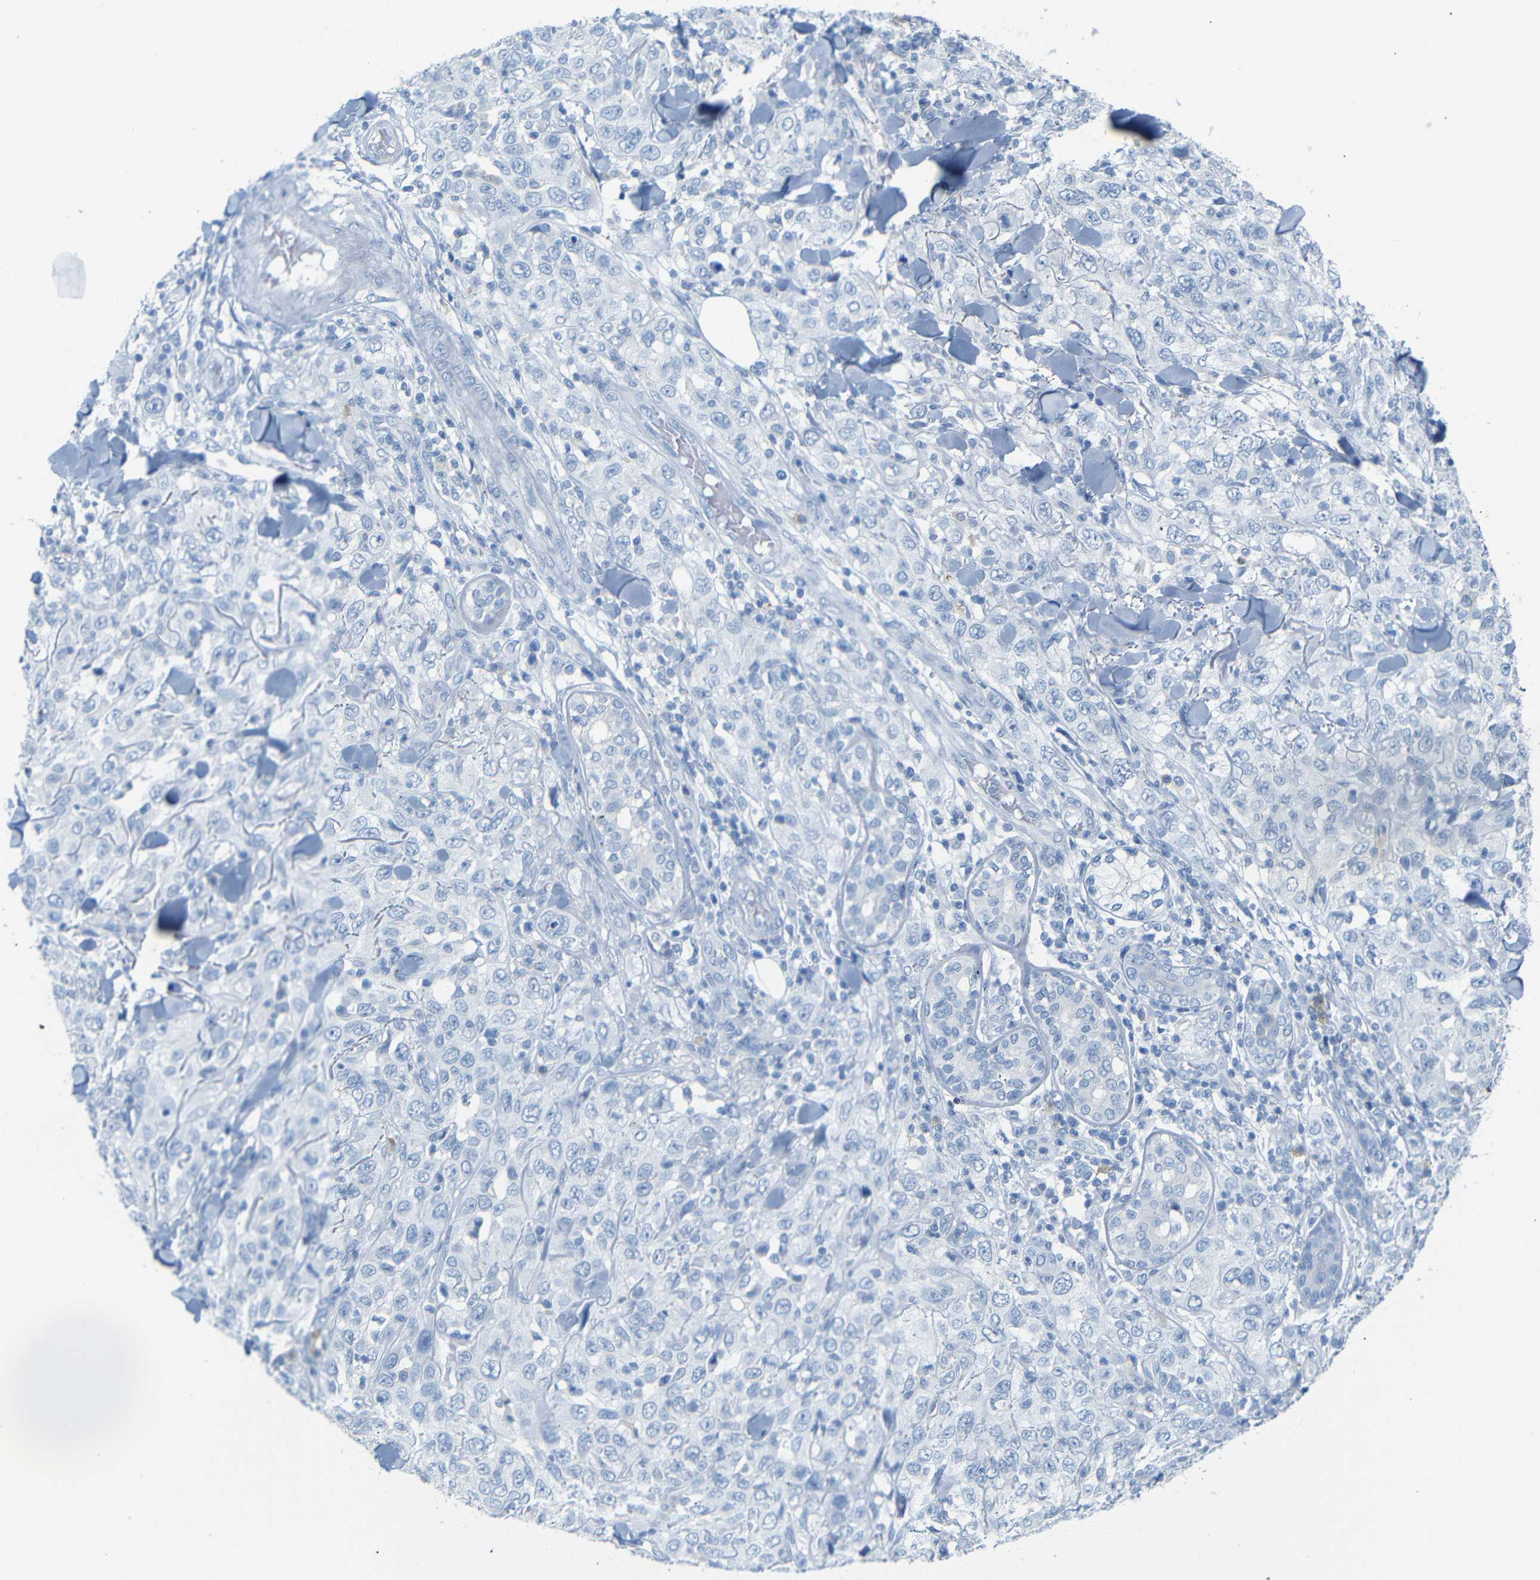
{"staining": {"intensity": "negative", "quantity": "none", "location": "none"}, "tissue": "skin cancer", "cell_type": "Tumor cells", "image_type": "cancer", "snomed": [{"axis": "morphology", "description": "Squamous cell carcinoma, NOS"}, {"axis": "topography", "description": "Skin"}], "caption": "Tumor cells show no significant expression in skin cancer. (Stains: DAB immunohistochemistry (IHC) with hematoxylin counter stain, Microscopy: brightfield microscopy at high magnification).", "gene": "FCRL1", "patient": {"sex": "female", "age": 88}}